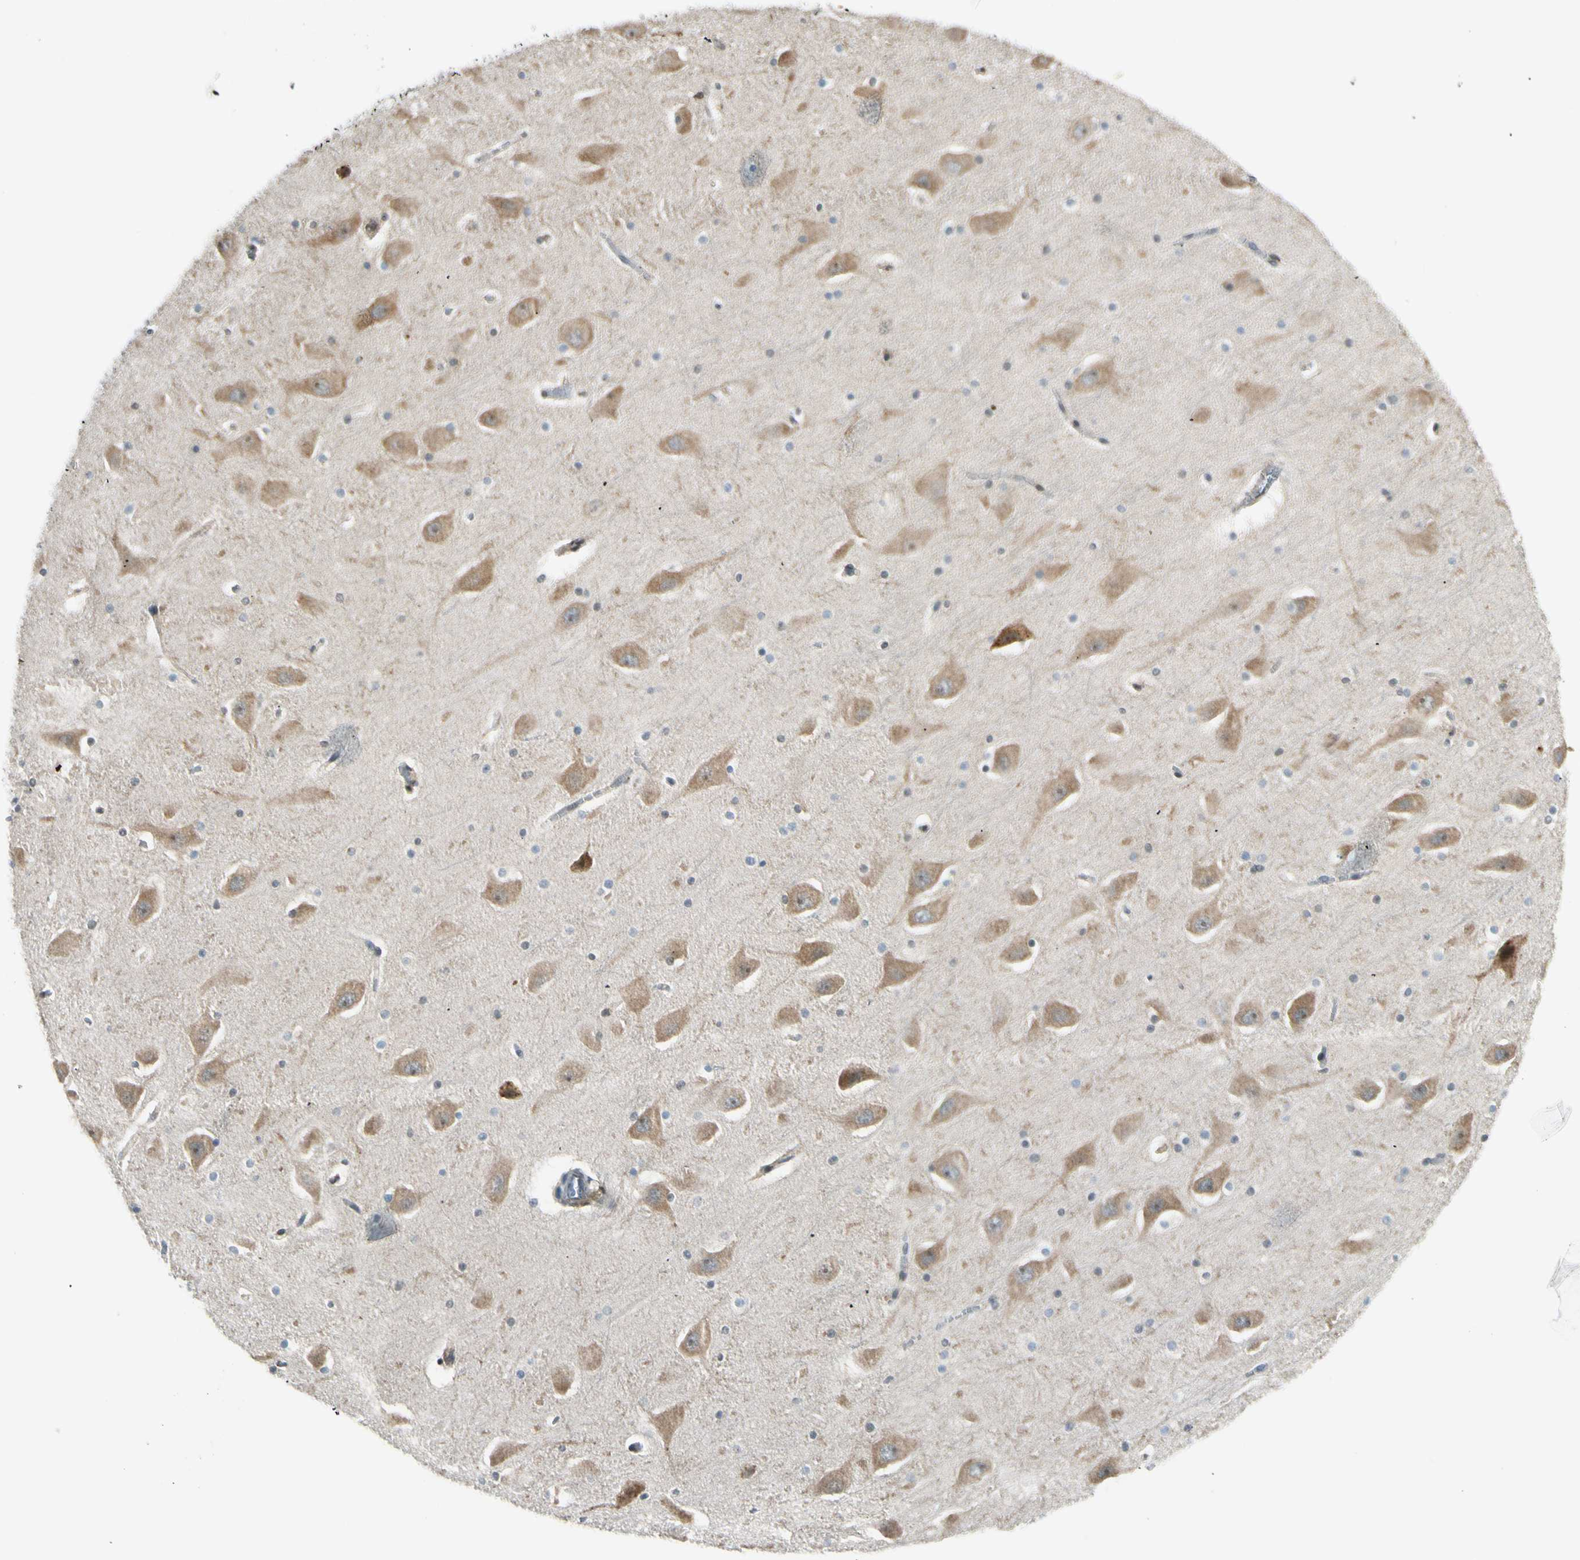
{"staining": {"intensity": "weak", "quantity": "<25%", "location": "nuclear"}, "tissue": "hippocampus", "cell_type": "Glial cells", "image_type": "normal", "snomed": [{"axis": "morphology", "description": "Normal tissue, NOS"}, {"axis": "topography", "description": "Hippocampus"}], "caption": "DAB (3,3'-diaminobenzidine) immunohistochemical staining of unremarkable human hippocampus shows no significant expression in glial cells. (DAB immunohistochemistry (IHC) with hematoxylin counter stain).", "gene": "DAXX", "patient": {"sex": "male", "age": 45}}